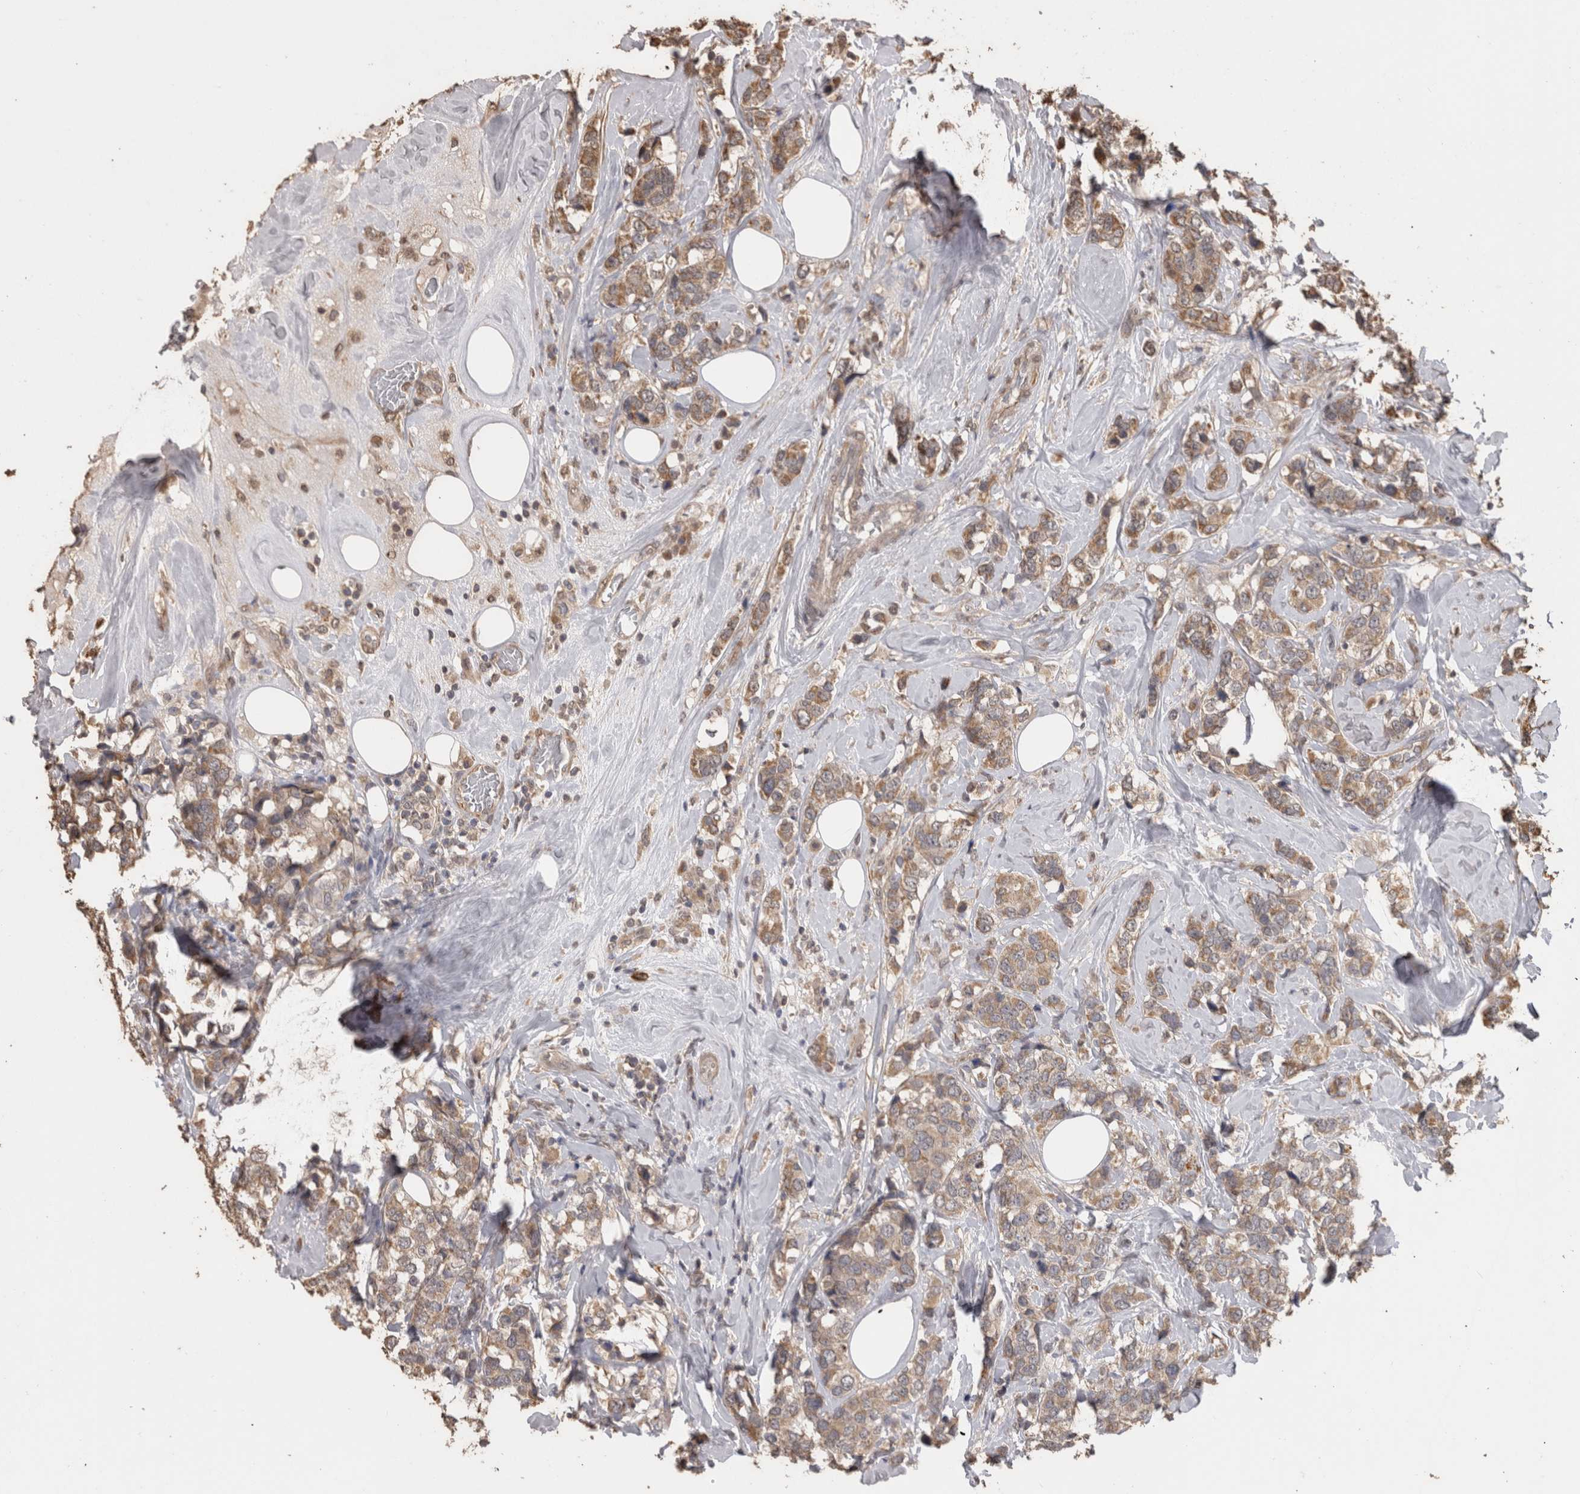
{"staining": {"intensity": "moderate", "quantity": ">75%", "location": "cytoplasmic/membranous"}, "tissue": "breast cancer", "cell_type": "Tumor cells", "image_type": "cancer", "snomed": [{"axis": "morphology", "description": "Lobular carcinoma"}, {"axis": "topography", "description": "Breast"}], "caption": "High-magnification brightfield microscopy of breast cancer stained with DAB (3,3'-diaminobenzidine) (brown) and counterstained with hematoxylin (blue). tumor cells exhibit moderate cytoplasmic/membranous positivity is present in approximately>75% of cells.", "gene": "SOCS5", "patient": {"sex": "female", "age": 59}}